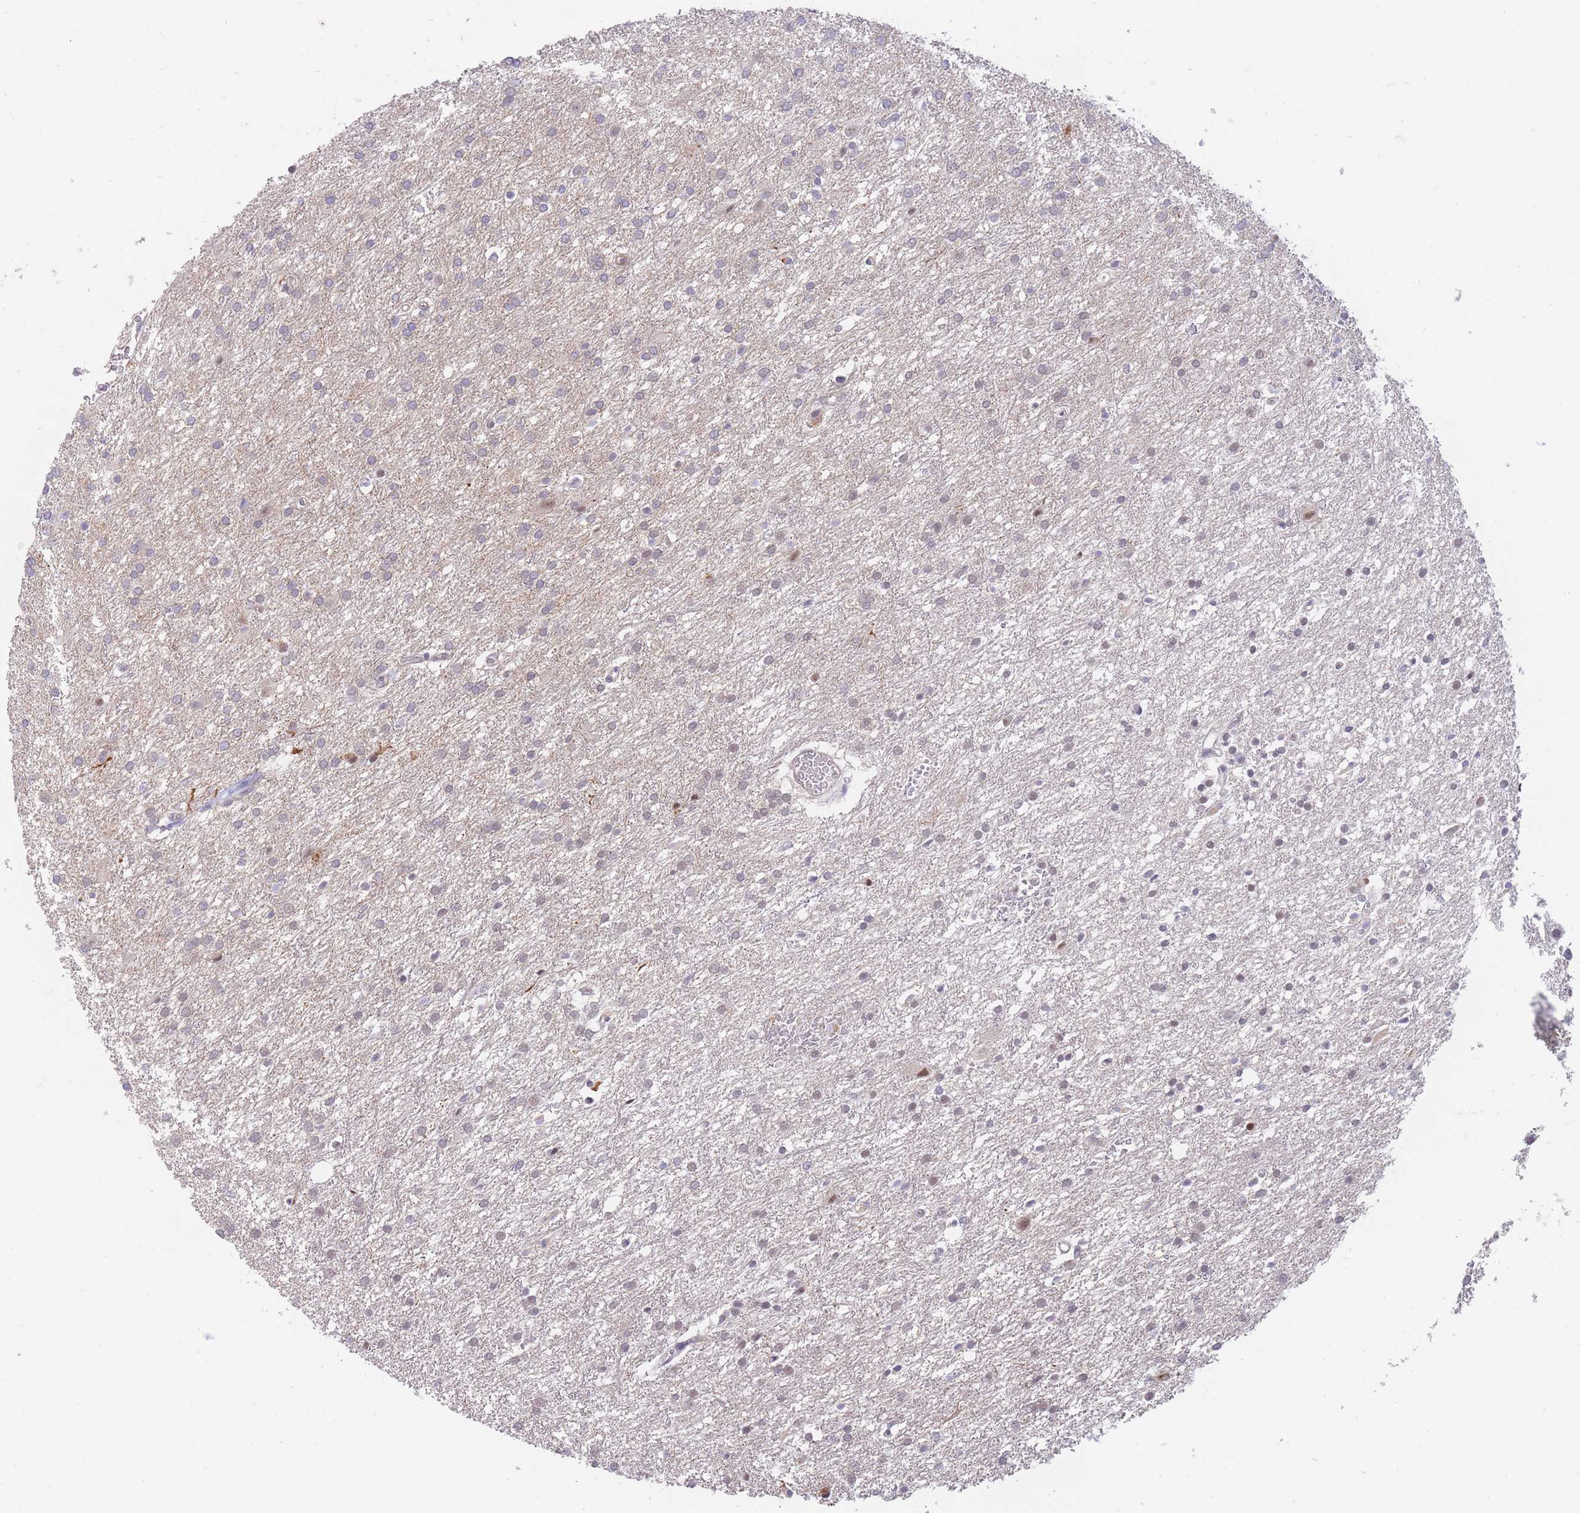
{"staining": {"intensity": "negative", "quantity": "none", "location": "none"}, "tissue": "glioma", "cell_type": "Tumor cells", "image_type": "cancer", "snomed": [{"axis": "morphology", "description": "Glioma, malignant, High grade"}, {"axis": "topography", "description": "Brain"}], "caption": "Tumor cells are negative for brown protein staining in glioma.", "gene": "APOL4", "patient": {"sex": "female", "age": 50}}